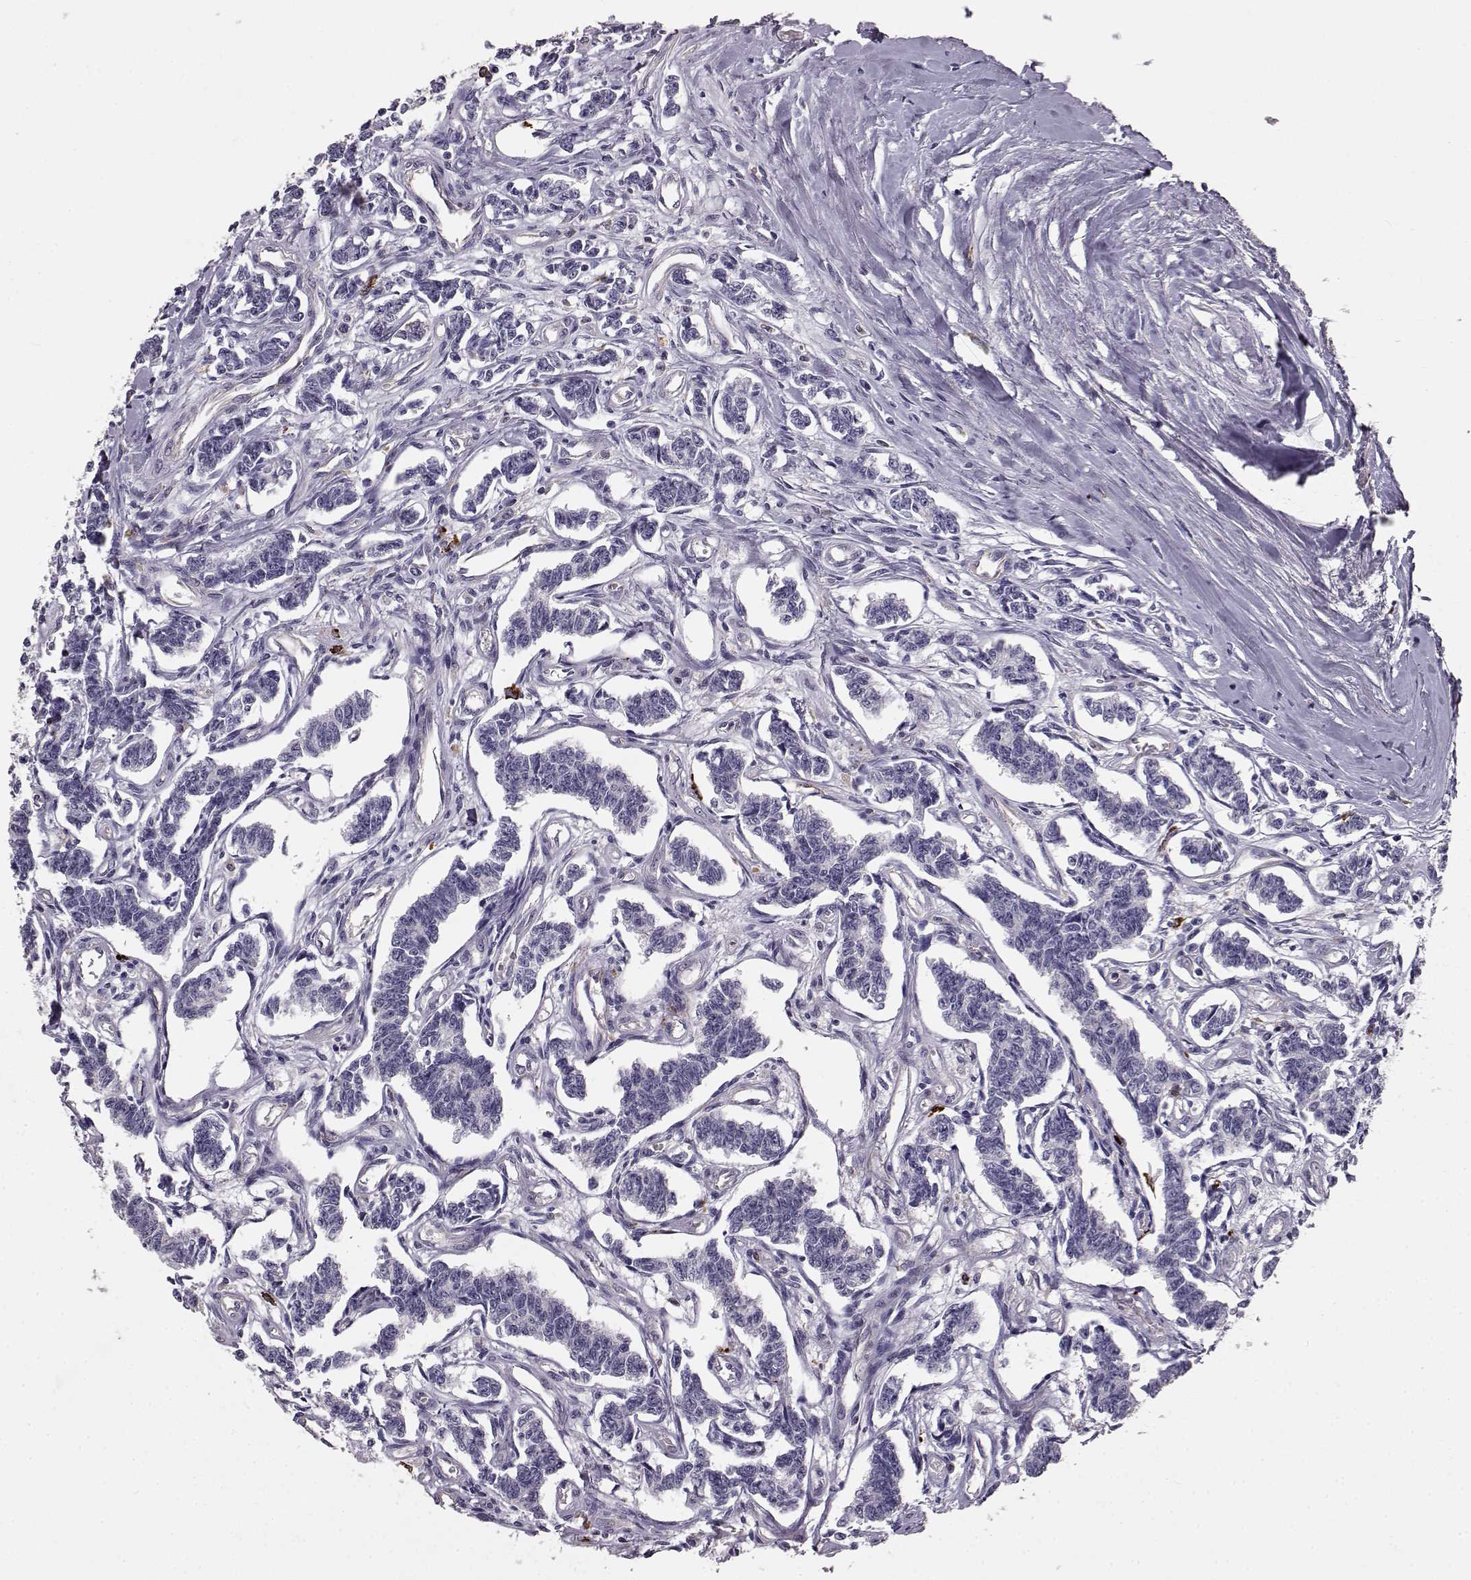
{"staining": {"intensity": "negative", "quantity": "none", "location": "none"}, "tissue": "carcinoid", "cell_type": "Tumor cells", "image_type": "cancer", "snomed": [{"axis": "morphology", "description": "Carcinoid, malignant, NOS"}, {"axis": "topography", "description": "Kidney"}], "caption": "Tumor cells show no significant staining in carcinoid. The staining was performed using DAB to visualize the protein expression in brown, while the nuclei were stained in blue with hematoxylin (Magnification: 20x).", "gene": "CCNF", "patient": {"sex": "female", "age": 41}}